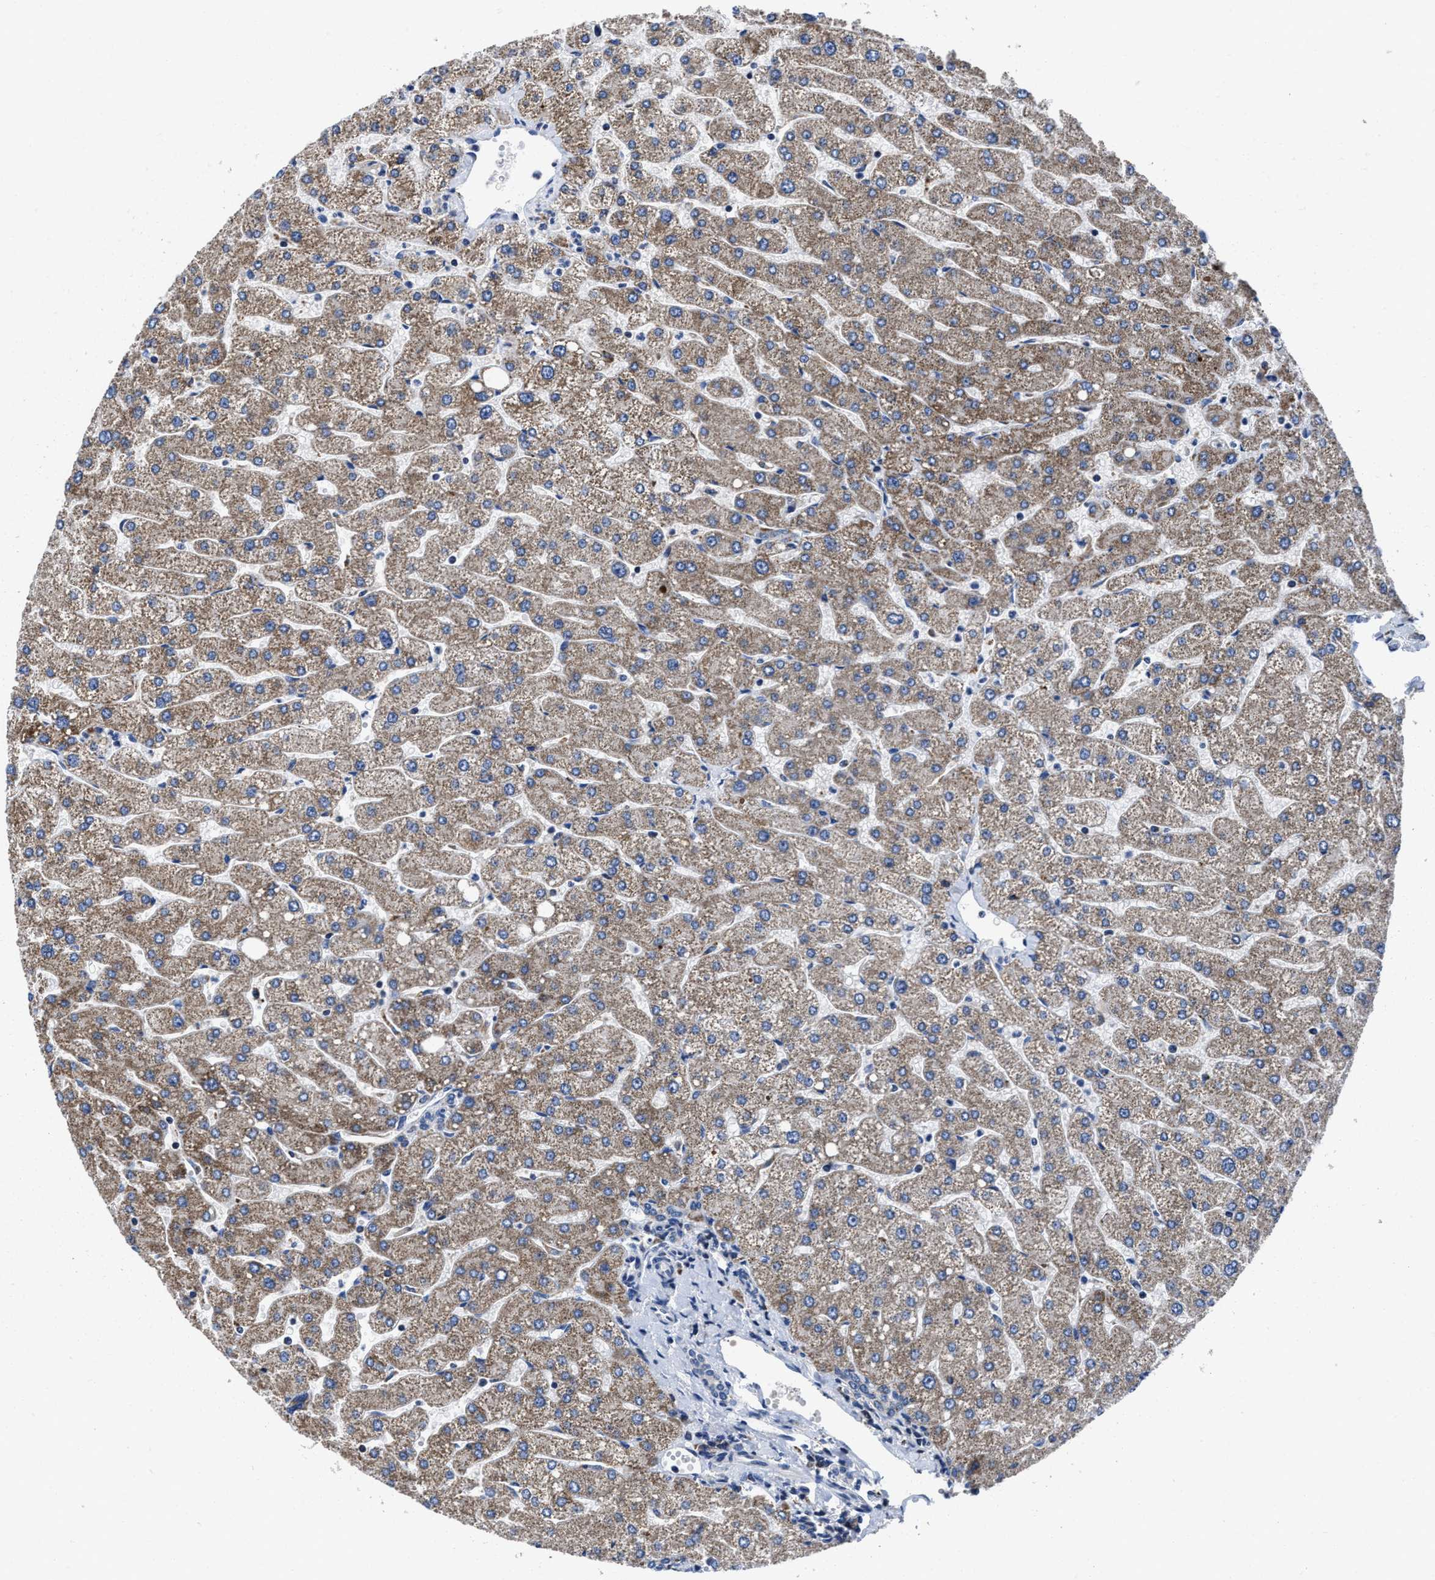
{"staining": {"intensity": "negative", "quantity": "none", "location": "none"}, "tissue": "liver", "cell_type": "Cholangiocytes", "image_type": "normal", "snomed": [{"axis": "morphology", "description": "Normal tissue, NOS"}, {"axis": "topography", "description": "Liver"}], "caption": "A photomicrograph of liver stained for a protein exhibits no brown staining in cholangiocytes. (DAB immunohistochemistry (IHC), high magnification).", "gene": "CACNA1D", "patient": {"sex": "male", "age": 55}}